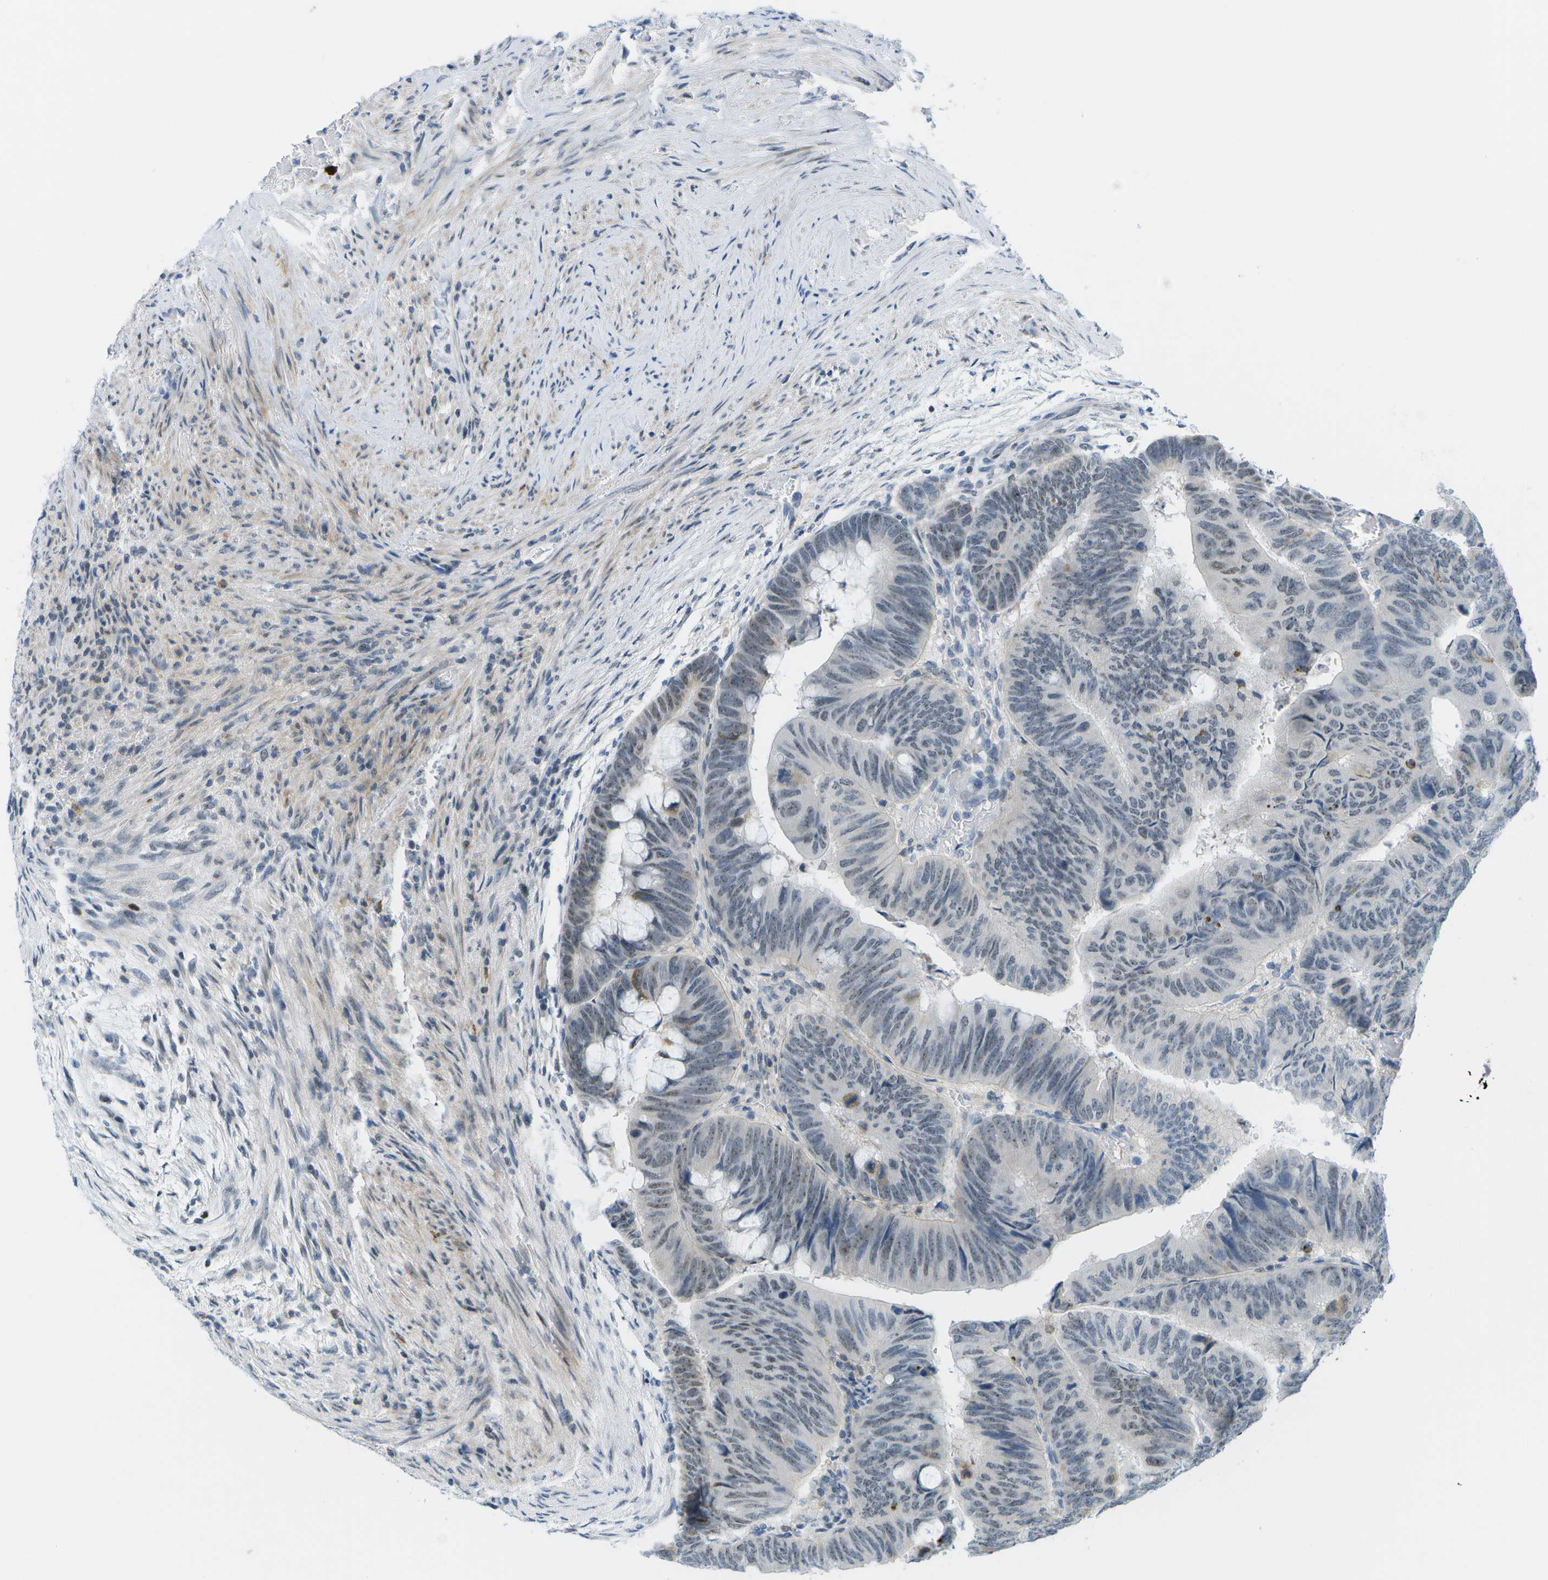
{"staining": {"intensity": "weak", "quantity": "25%-75%", "location": "nuclear"}, "tissue": "colorectal cancer", "cell_type": "Tumor cells", "image_type": "cancer", "snomed": [{"axis": "morphology", "description": "Normal tissue, NOS"}, {"axis": "morphology", "description": "Adenocarcinoma, NOS"}, {"axis": "topography", "description": "Rectum"}, {"axis": "topography", "description": "Peripheral nerve tissue"}], "caption": "This photomicrograph displays IHC staining of colorectal cancer (adenocarcinoma), with low weak nuclear positivity in about 25%-75% of tumor cells.", "gene": "PITHD1", "patient": {"sex": "male", "age": 92}}